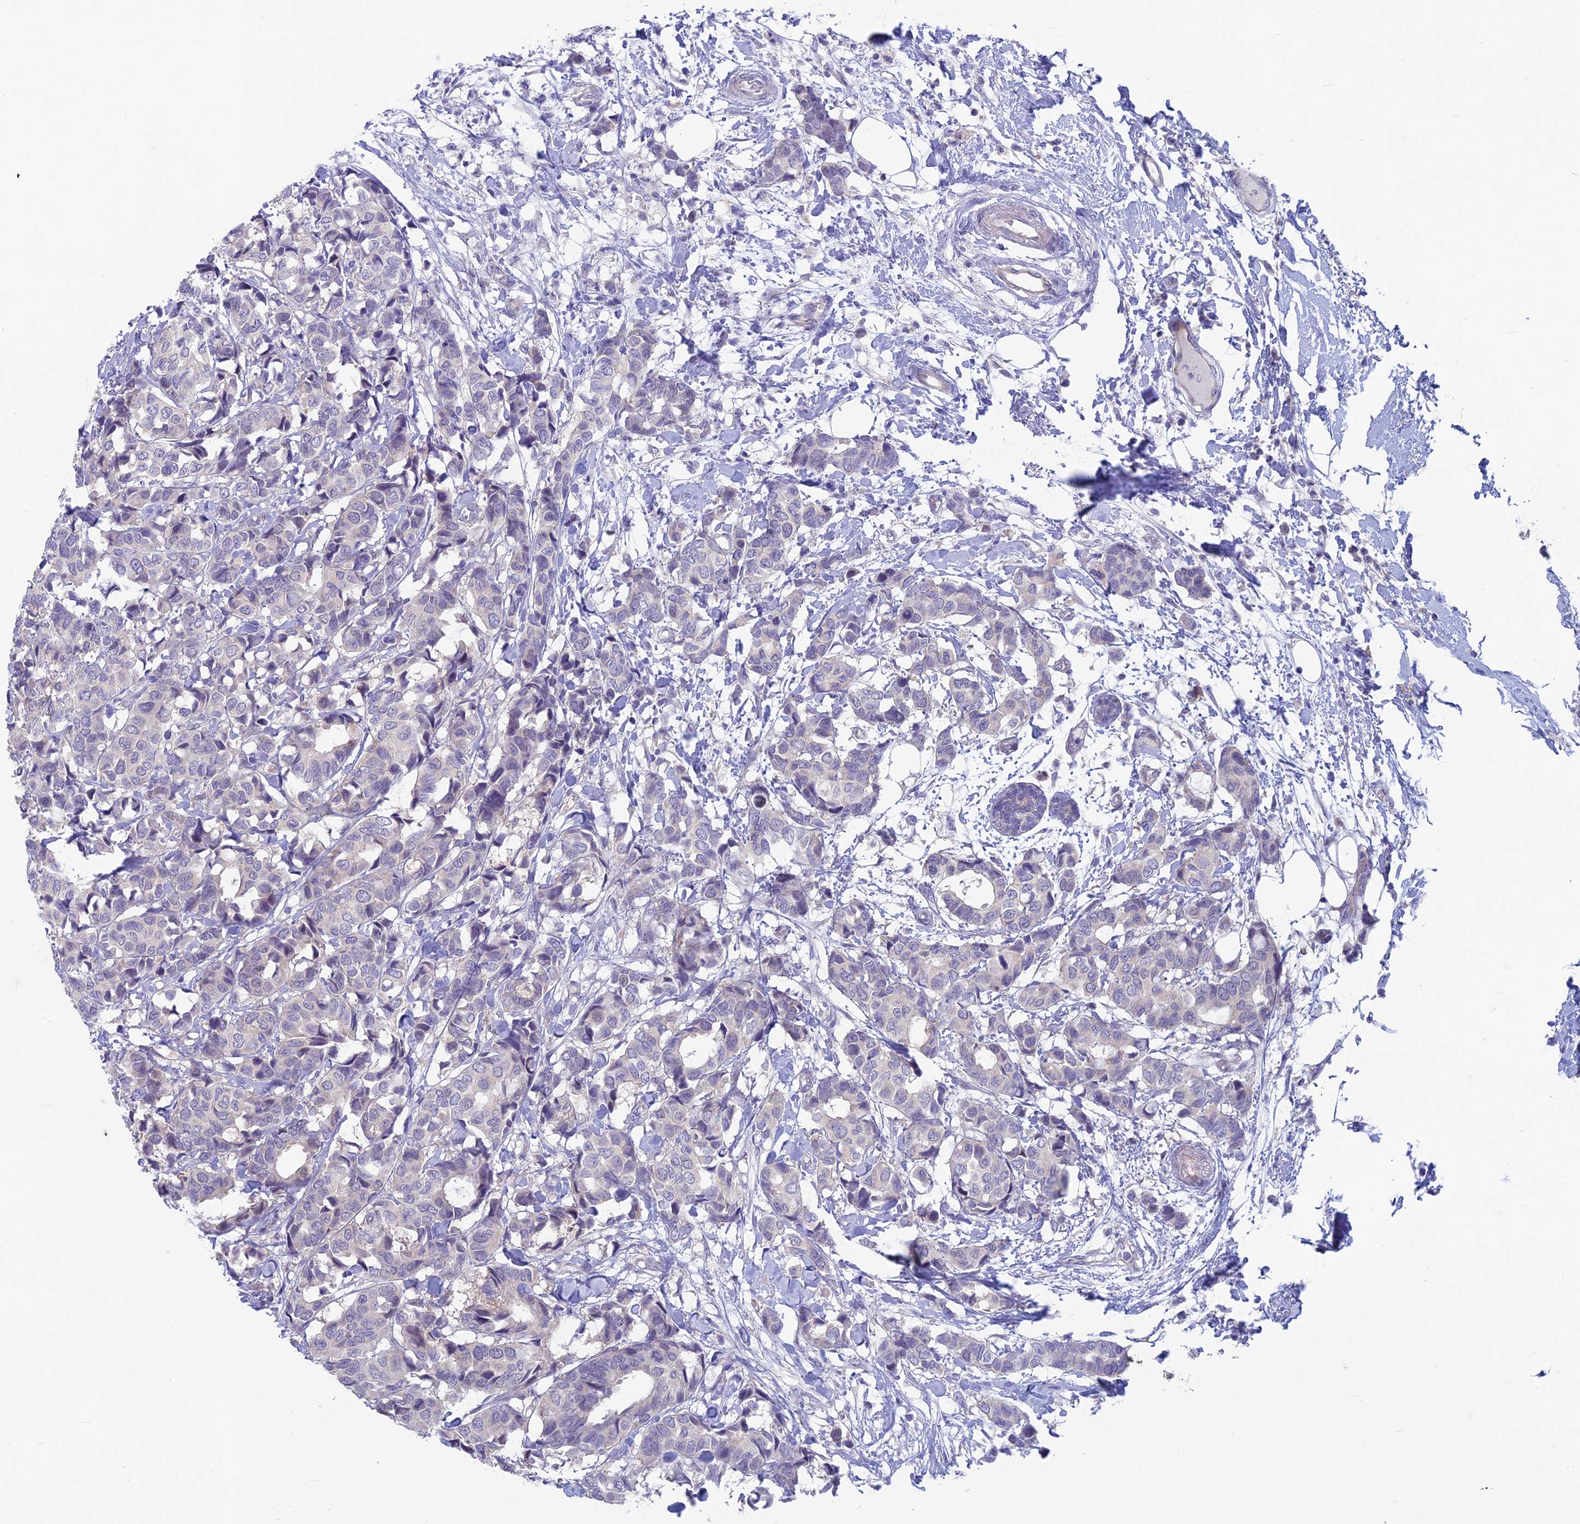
{"staining": {"intensity": "negative", "quantity": "none", "location": "none"}, "tissue": "breast cancer", "cell_type": "Tumor cells", "image_type": "cancer", "snomed": [{"axis": "morphology", "description": "Normal tissue, NOS"}, {"axis": "morphology", "description": "Duct carcinoma"}, {"axis": "topography", "description": "Breast"}], "caption": "An immunohistochemistry (IHC) histopathology image of invasive ductal carcinoma (breast) is shown. There is no staining in tumor cells of invasive ductal carcinoma (breast).", "gene": "SNTN", "patient": {"sex": "female", "age": 87}}